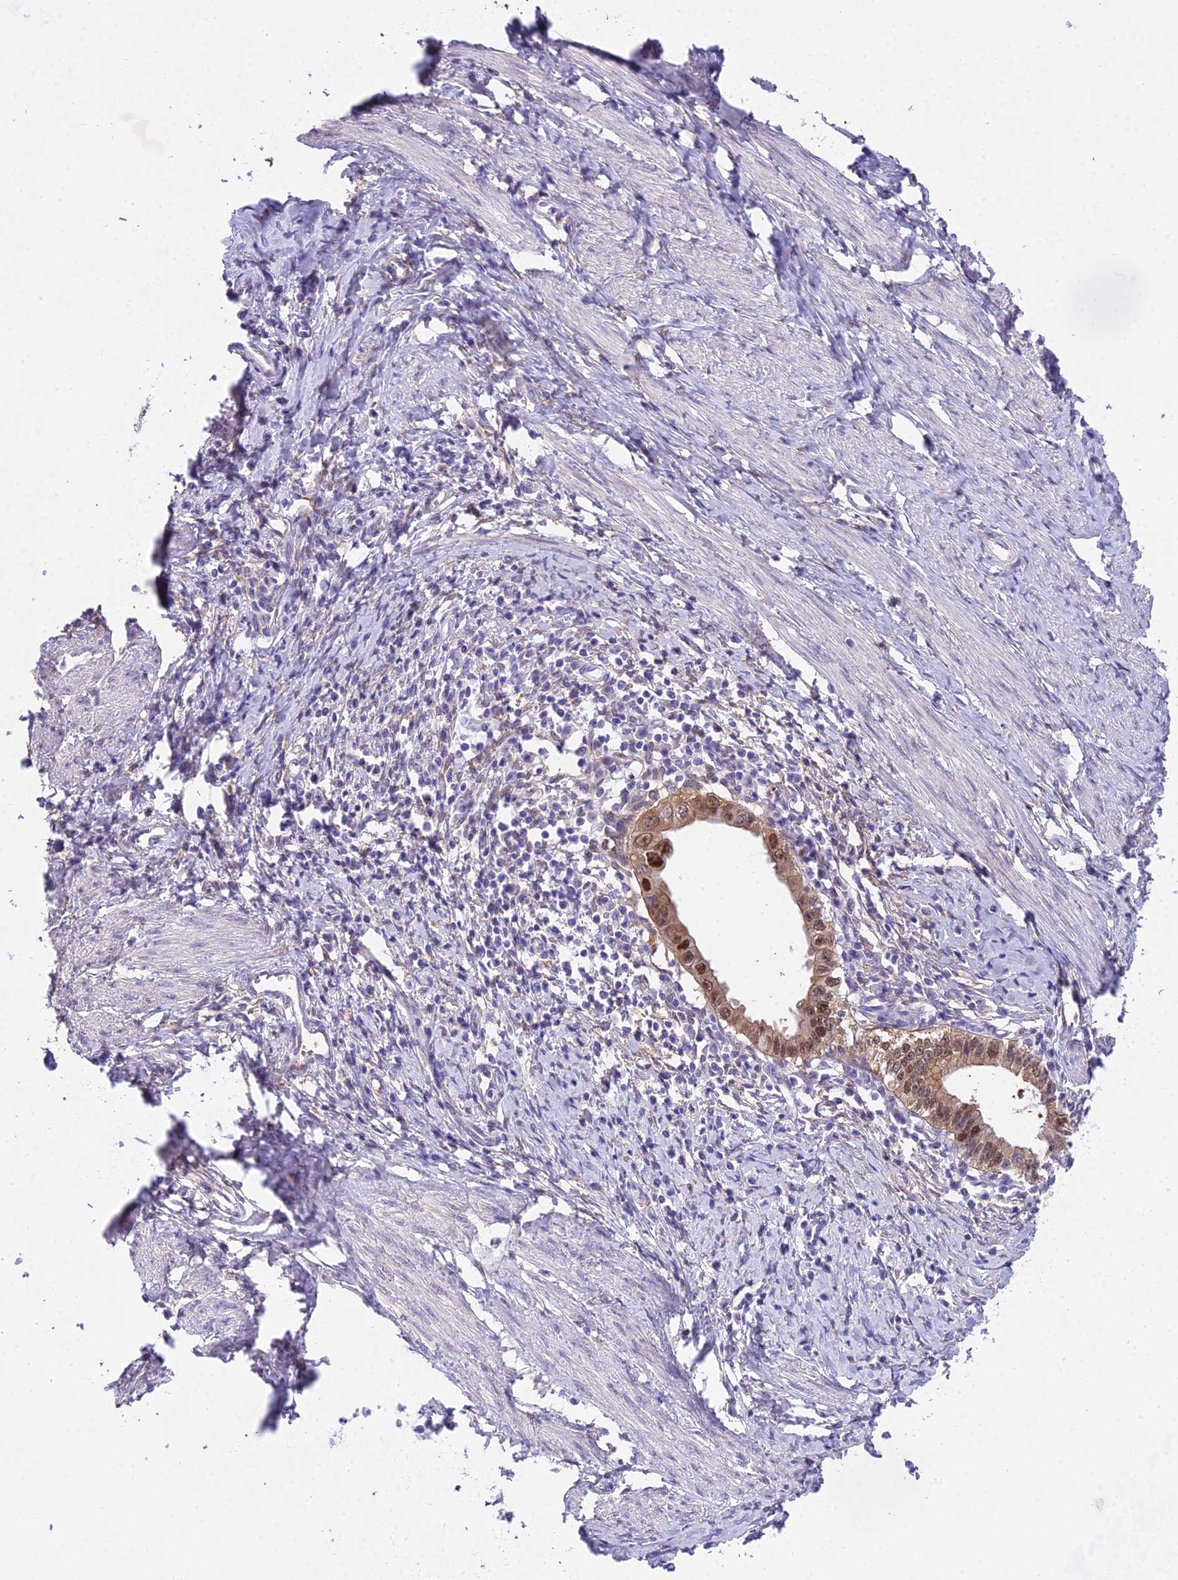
{"staining": {"intensity": "moderate", "quantity": ">75%", "location": "nuclear"}, "tissue": "cervical cancer", "cell_type": "Tumor cells", "image_type": "cancer", "snomed": [{"axis": "morphology", "description": "Adenocarcinoma, NOS"}, {"axis": "topography", "description": "Cervix"}], "caption": "The image exhibits a brown stain indicating the presence of a protein in the nuclear of tumor cells in cervical cancer (adenocarcinoma).", "gene": "MAT2A", "patient": {"sex": "female", "age": 36}}